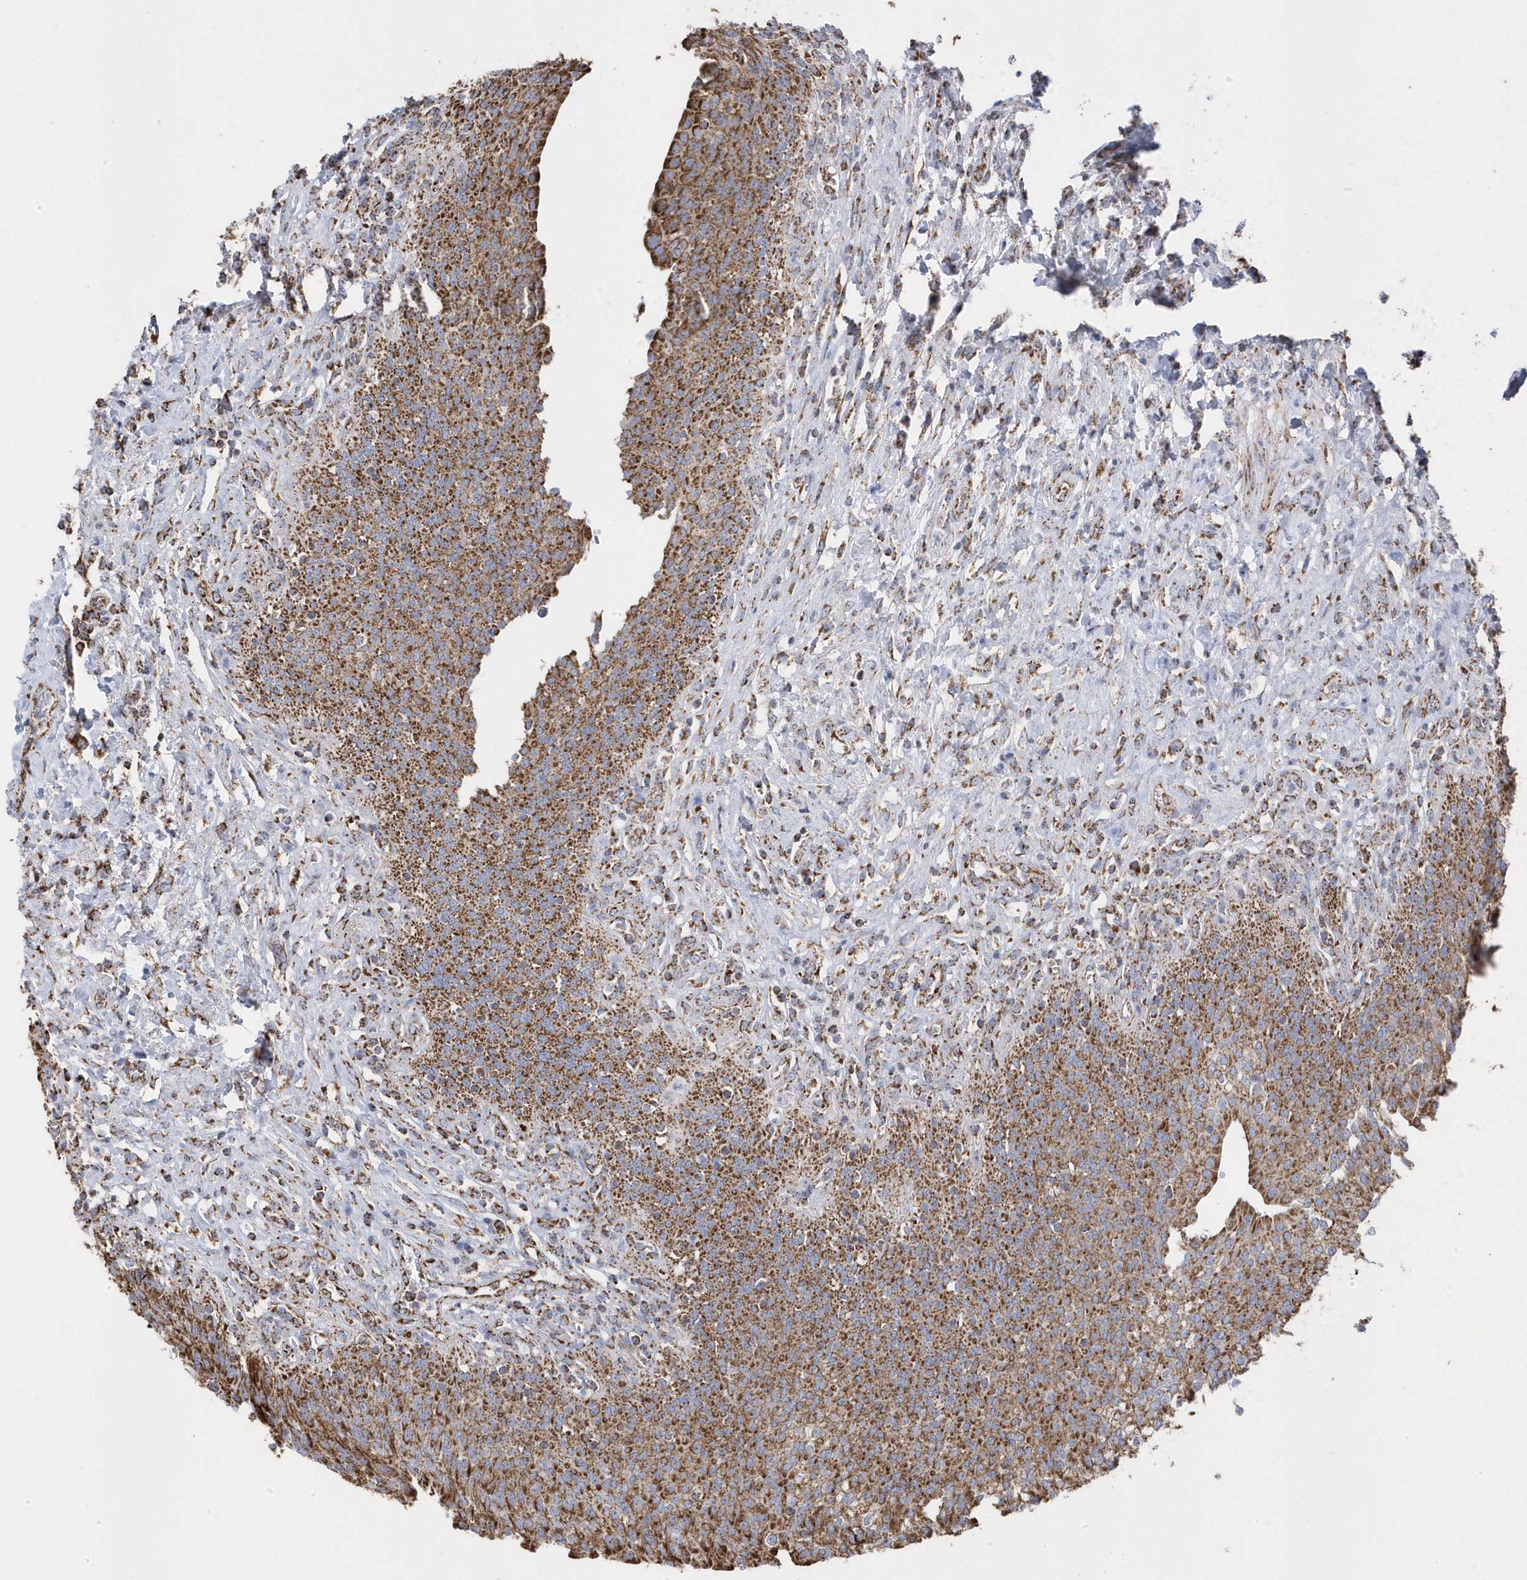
{"staining": {"intensity": "moderate", "quantity": ">75%", "location": "cytoplasmic/membranous"}, "tissue": "urothelial cancer", "cell_type": "Tumor cells", "image_type": "cancer", "snomed": [{"axis": "morphology", "description": "Urothelial carcinoma, High grade"}, {"axis": "topography", "description": "Urinary bladder"}], "caption": "Protein expression analysis of human urothelial cancer reveals moderate cytoplasmic/membranous positivity in about >75% of tumor cells.", "gene": "GTPBP8", "patient": {"sex": "female", "age": 79}}